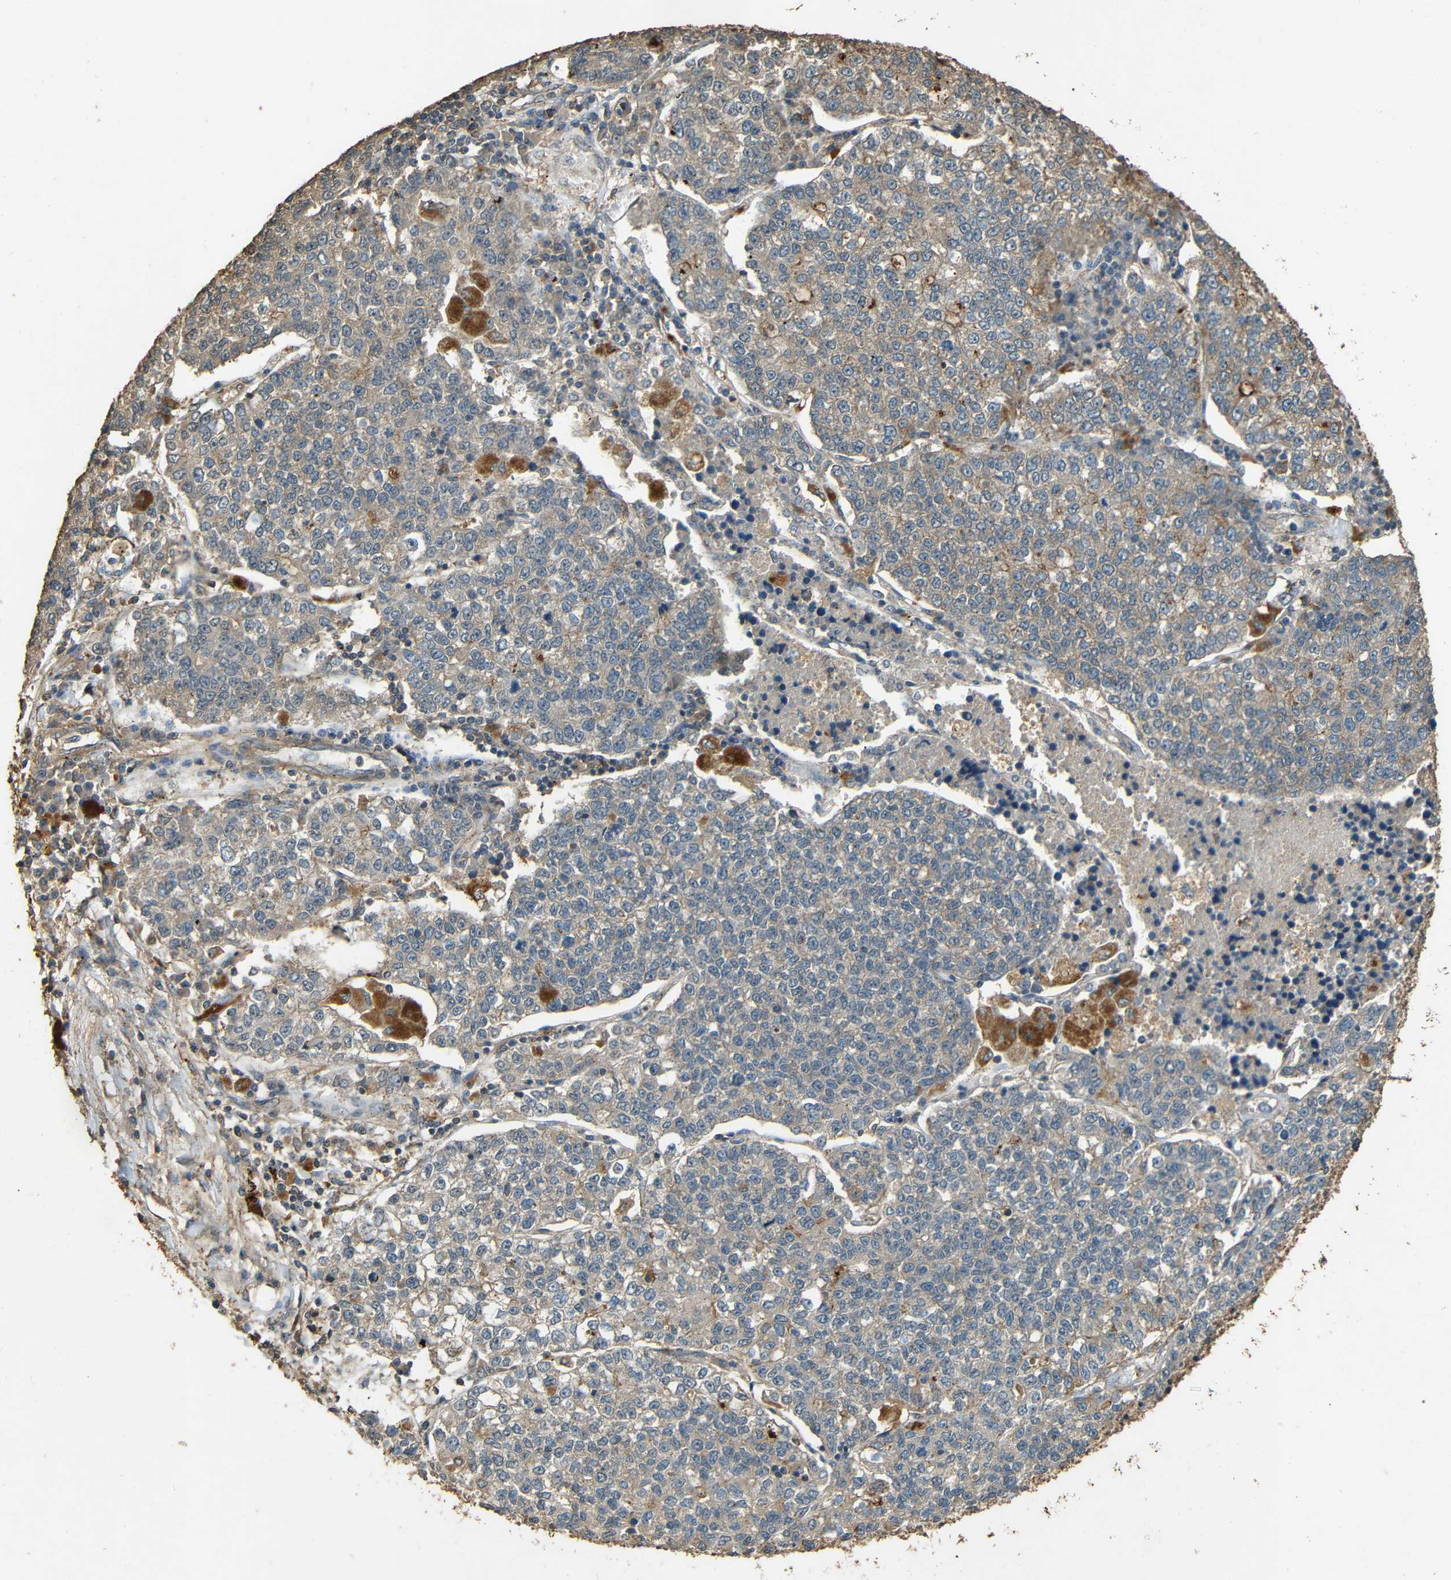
{"staining": {"intensity": "weak", "quantity": ">75%", "location": "cytoplasmic/membranous"}, "tissue": "lung cancer", "cell_type": "Tumor cells", "image_type": "cancer", "snomed": [{"axis": "morphology", "description": "Adenocarcinoma, NOS"}, {"axis": "topography", "description": "Lung"}], "caption": "High-magnification brightfield microscopy of lung cancer stained with DAB (brown) and counterstained with hematoxylin (blue). tumor cells exhibit weak cytoplasmic/membranous staining is appreciated in about>75% of cells. Nuclei are stained in blue.", "gene": "PDE5A", "patient": {"sex": "male", "age": 49}}